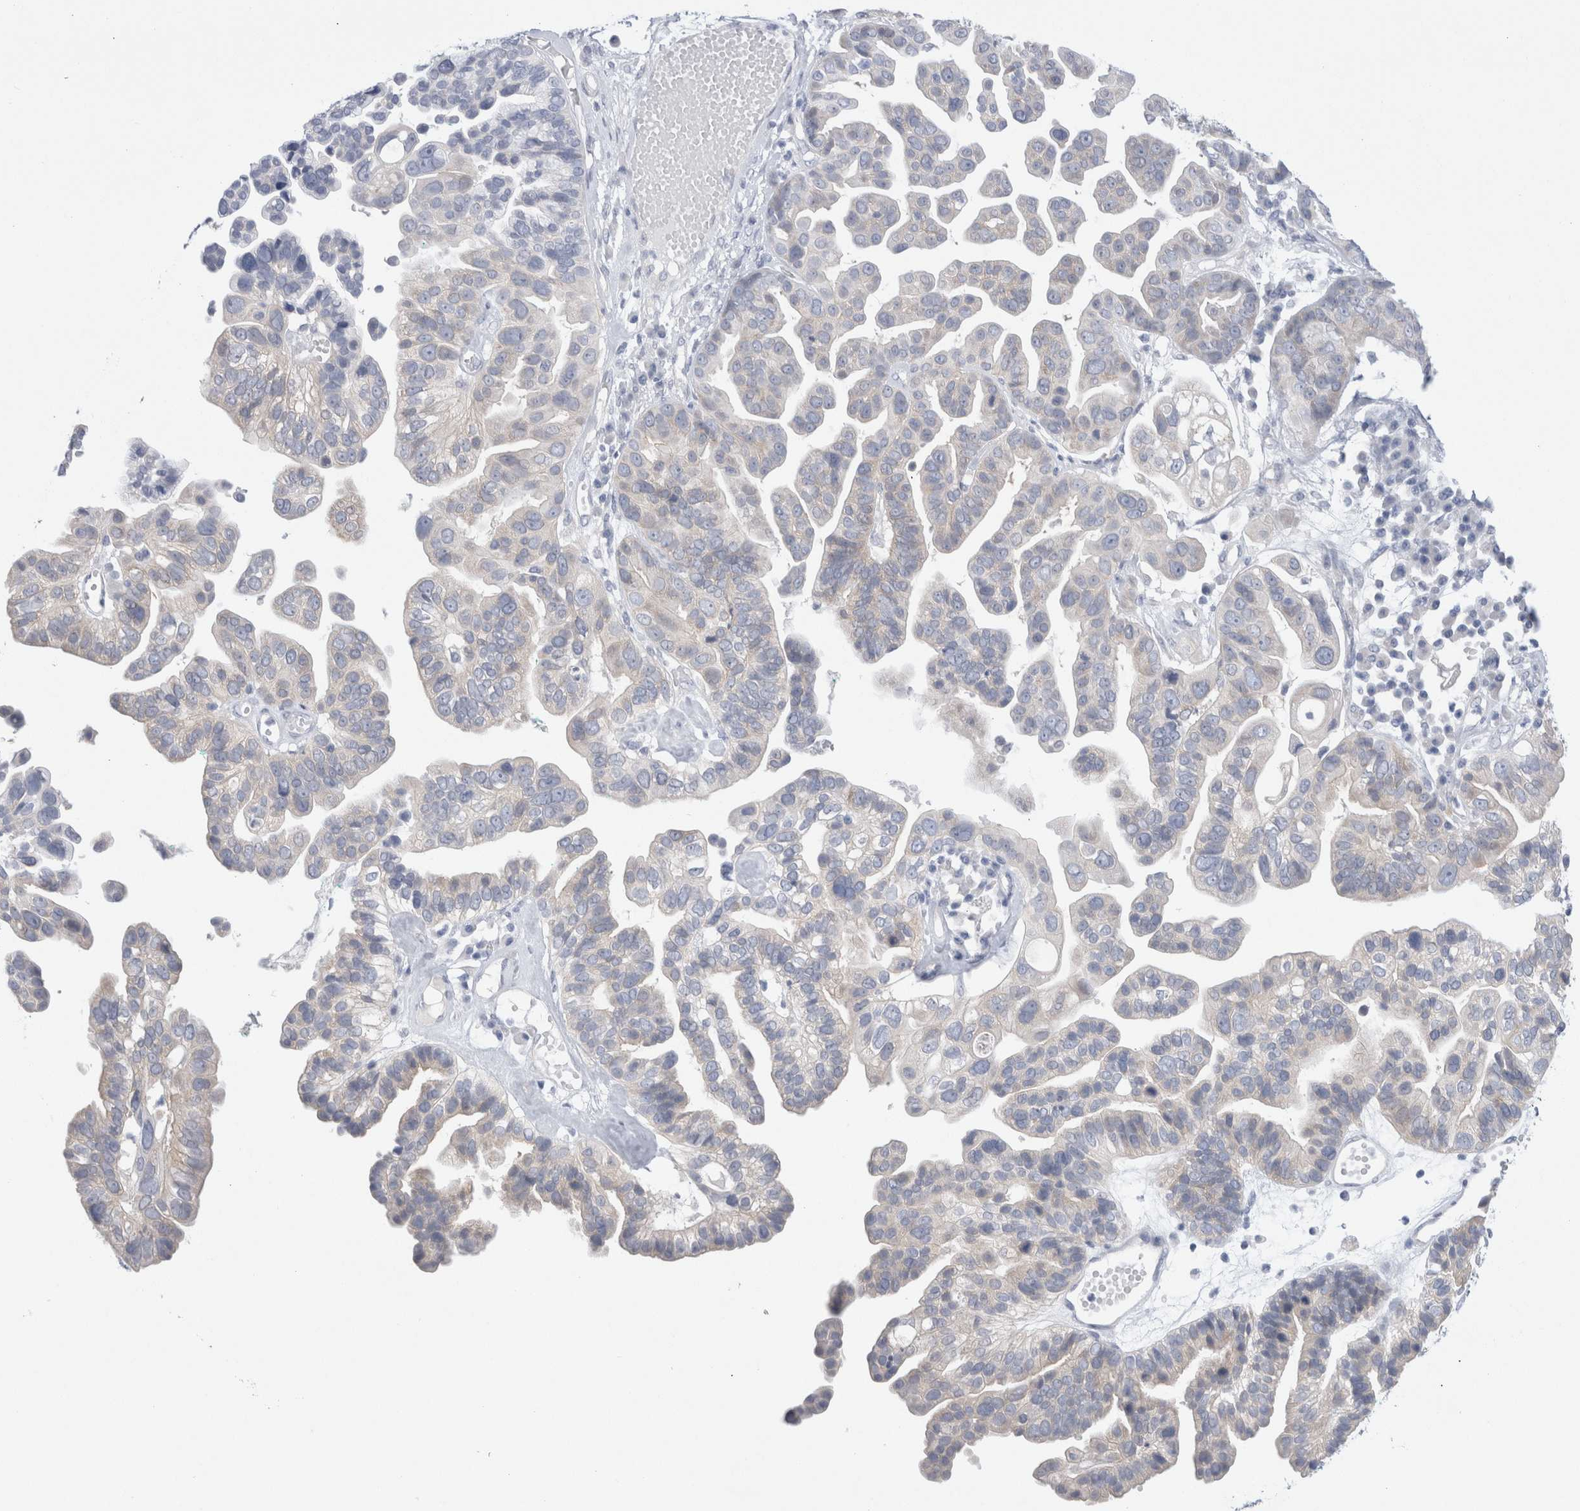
{"staining": {"intensity": "negative", "quantity": "none", "location": "none"}, "tissue": "ovarian cancer", "cell_type": "Tumor cells", "image_type": "cancer", "snomed": [{"axis": "morphology", "description": "Cystadenocarcinoma, serous, NOS"}, {"axis": "topography", "description": "Ovary"}], "caption": "There is no significant expression in tumor cells of ovarian serous cystadenocarcinoma.", "gene": "WIPF2", "patient": {"sex": "female", "age": 56}}